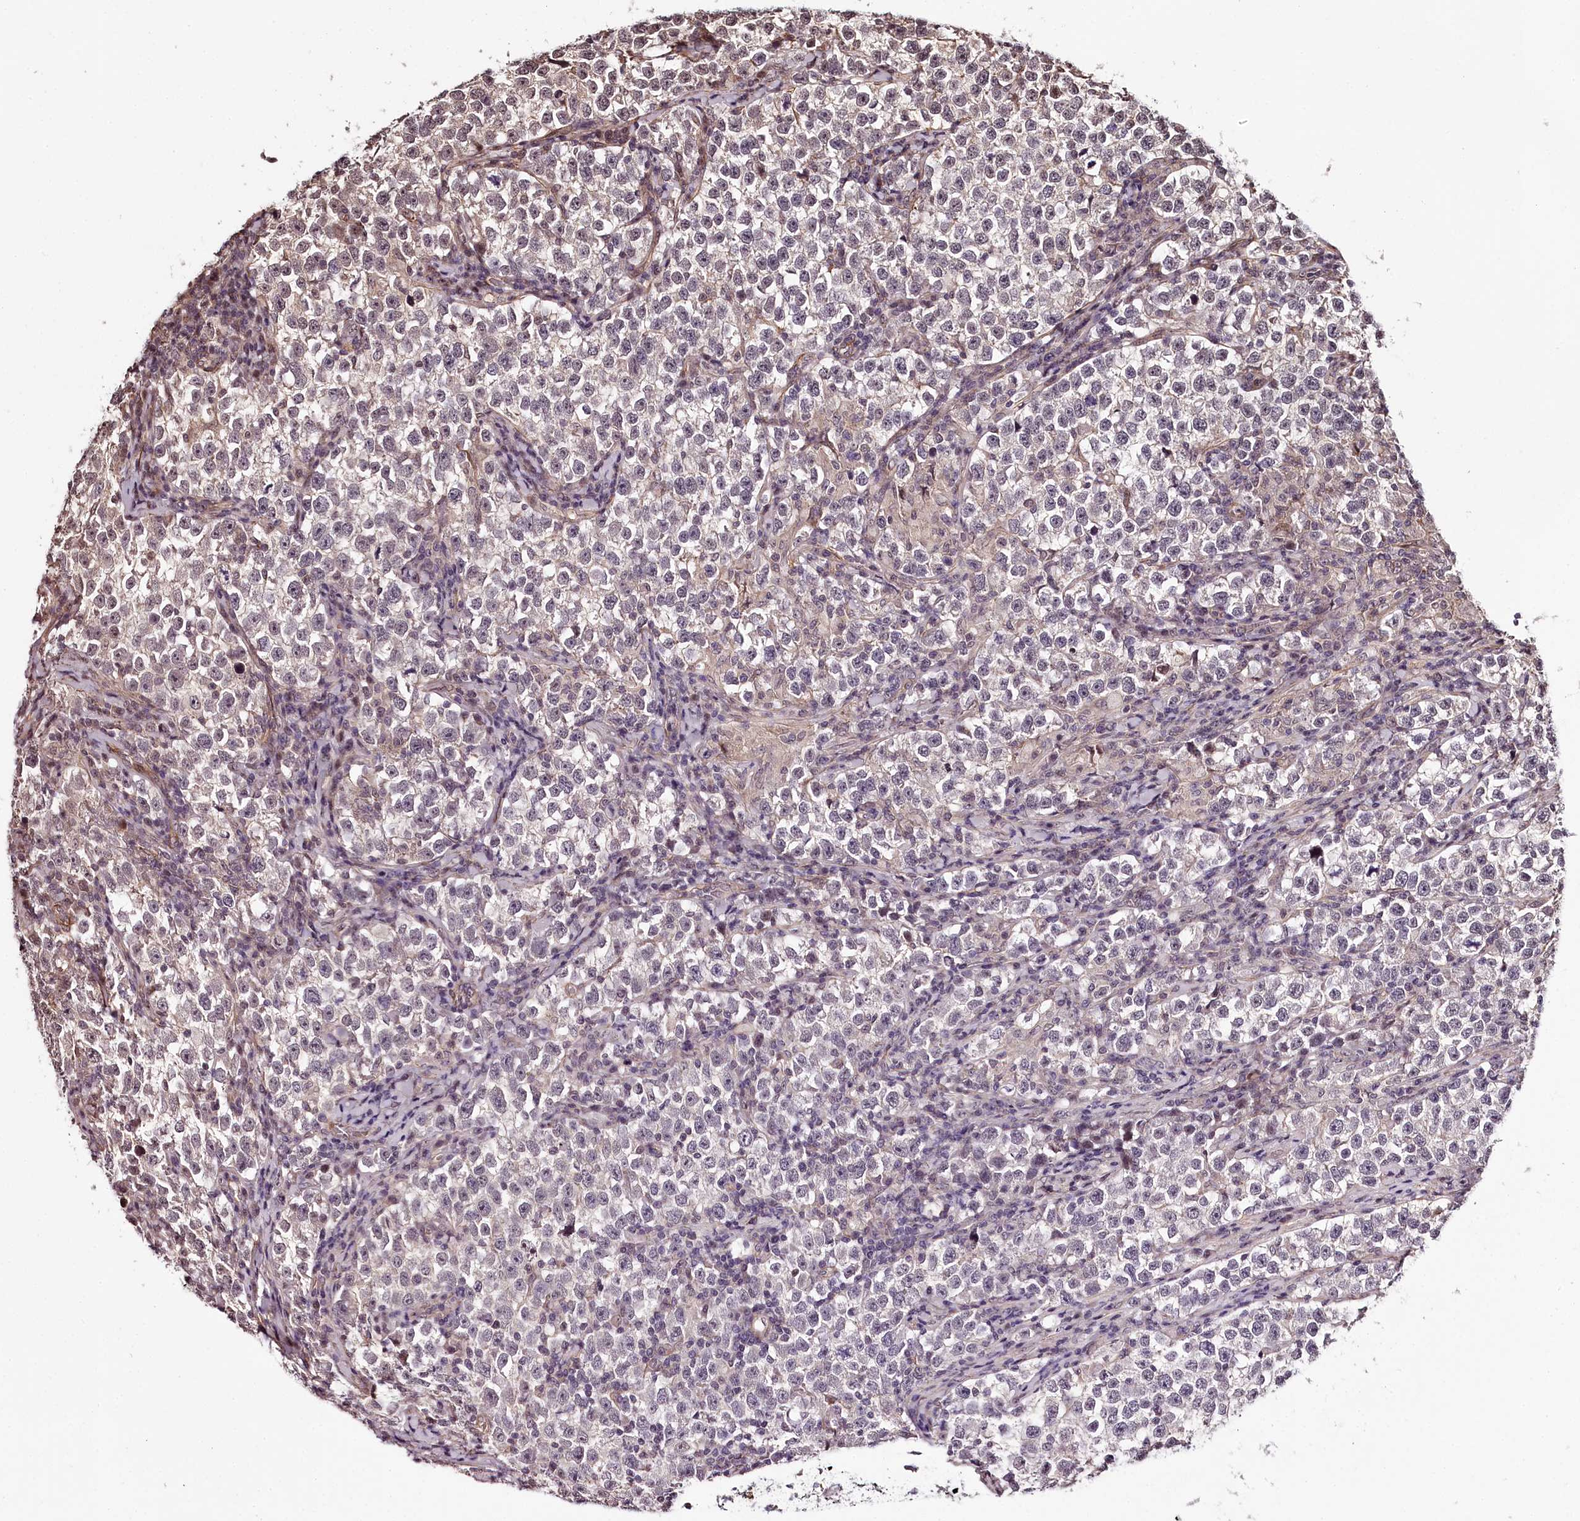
{"staining": {"intensity": "negative", "quantity": "none", "location": "none"}, "tissue": "testis cancer", "cell_type": "Tumor cells", "image_type": "cancer", "snomed": [{"axis": "morphology", "description": "Normal tissue, NOS"}, {"axis": "morphology", "description": "Seminoma, NOS"}, {"axis": "topography", "description": "Testis"}], "caption": "This is an immunohistochemistry photomicrograph of testis cancer. There is no staining in tumor cells.", "gene": "TTC33", "patient": {"sex": "male", "age": 43}}